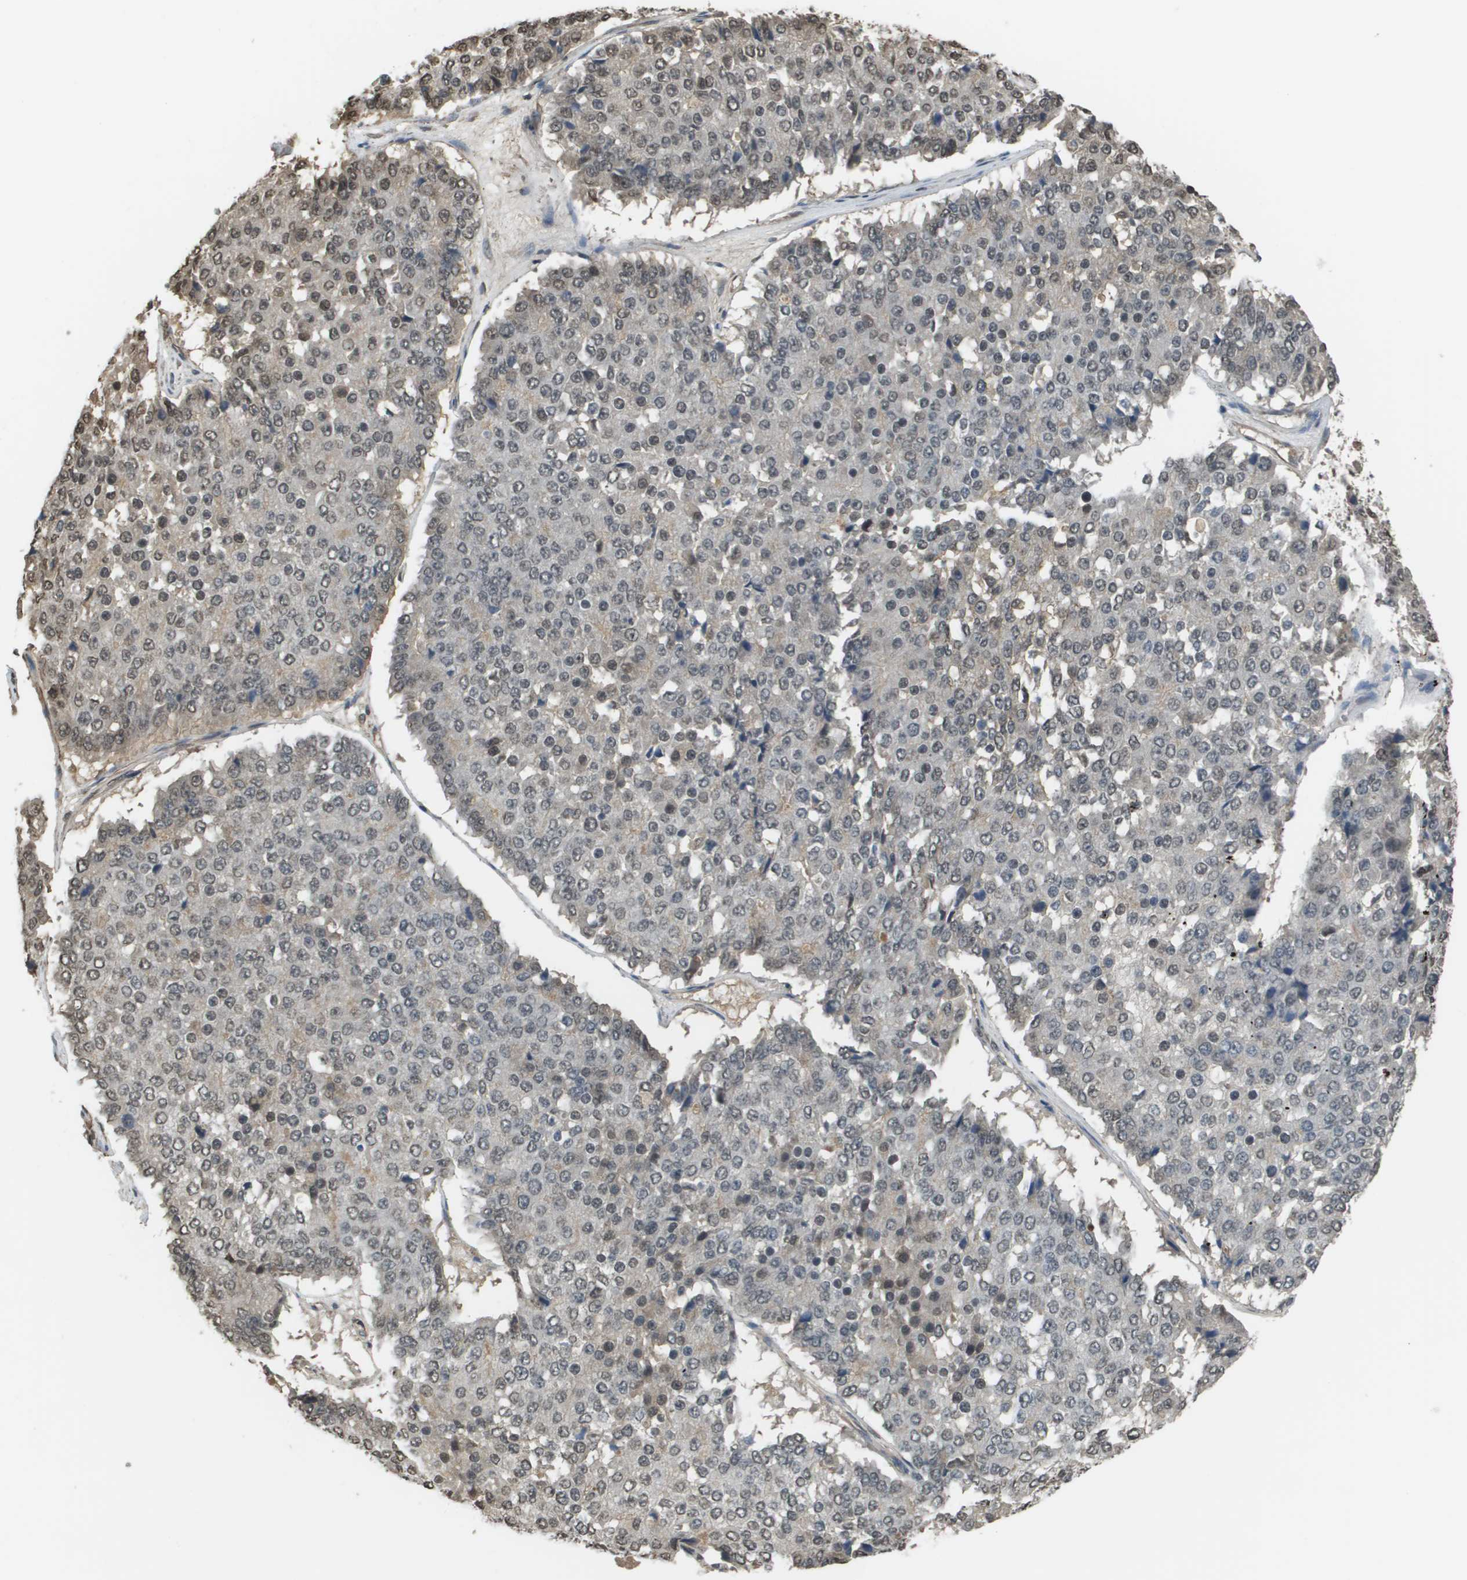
{"staining": {"intensity": "weak", "quantity": "<25%", "location": "nuclear"}, "tissue": "pancreatic cancer", "cell_type": "Tumor cells", "image_type": "cancer", "snomed": [{"axis": "morphology", "description": "Adenocarcinoma, NOS"}, {"axis": "topography", "description": "Pancreas"}], "caption": "IHC photomicrograph of human pancreatic cancer (adenocarcinoma) stained for a protein (brown), which displays no positivity in tumor cells.", "gene": "NDRG2", "patient": {"sex": "male", "age": 50}}